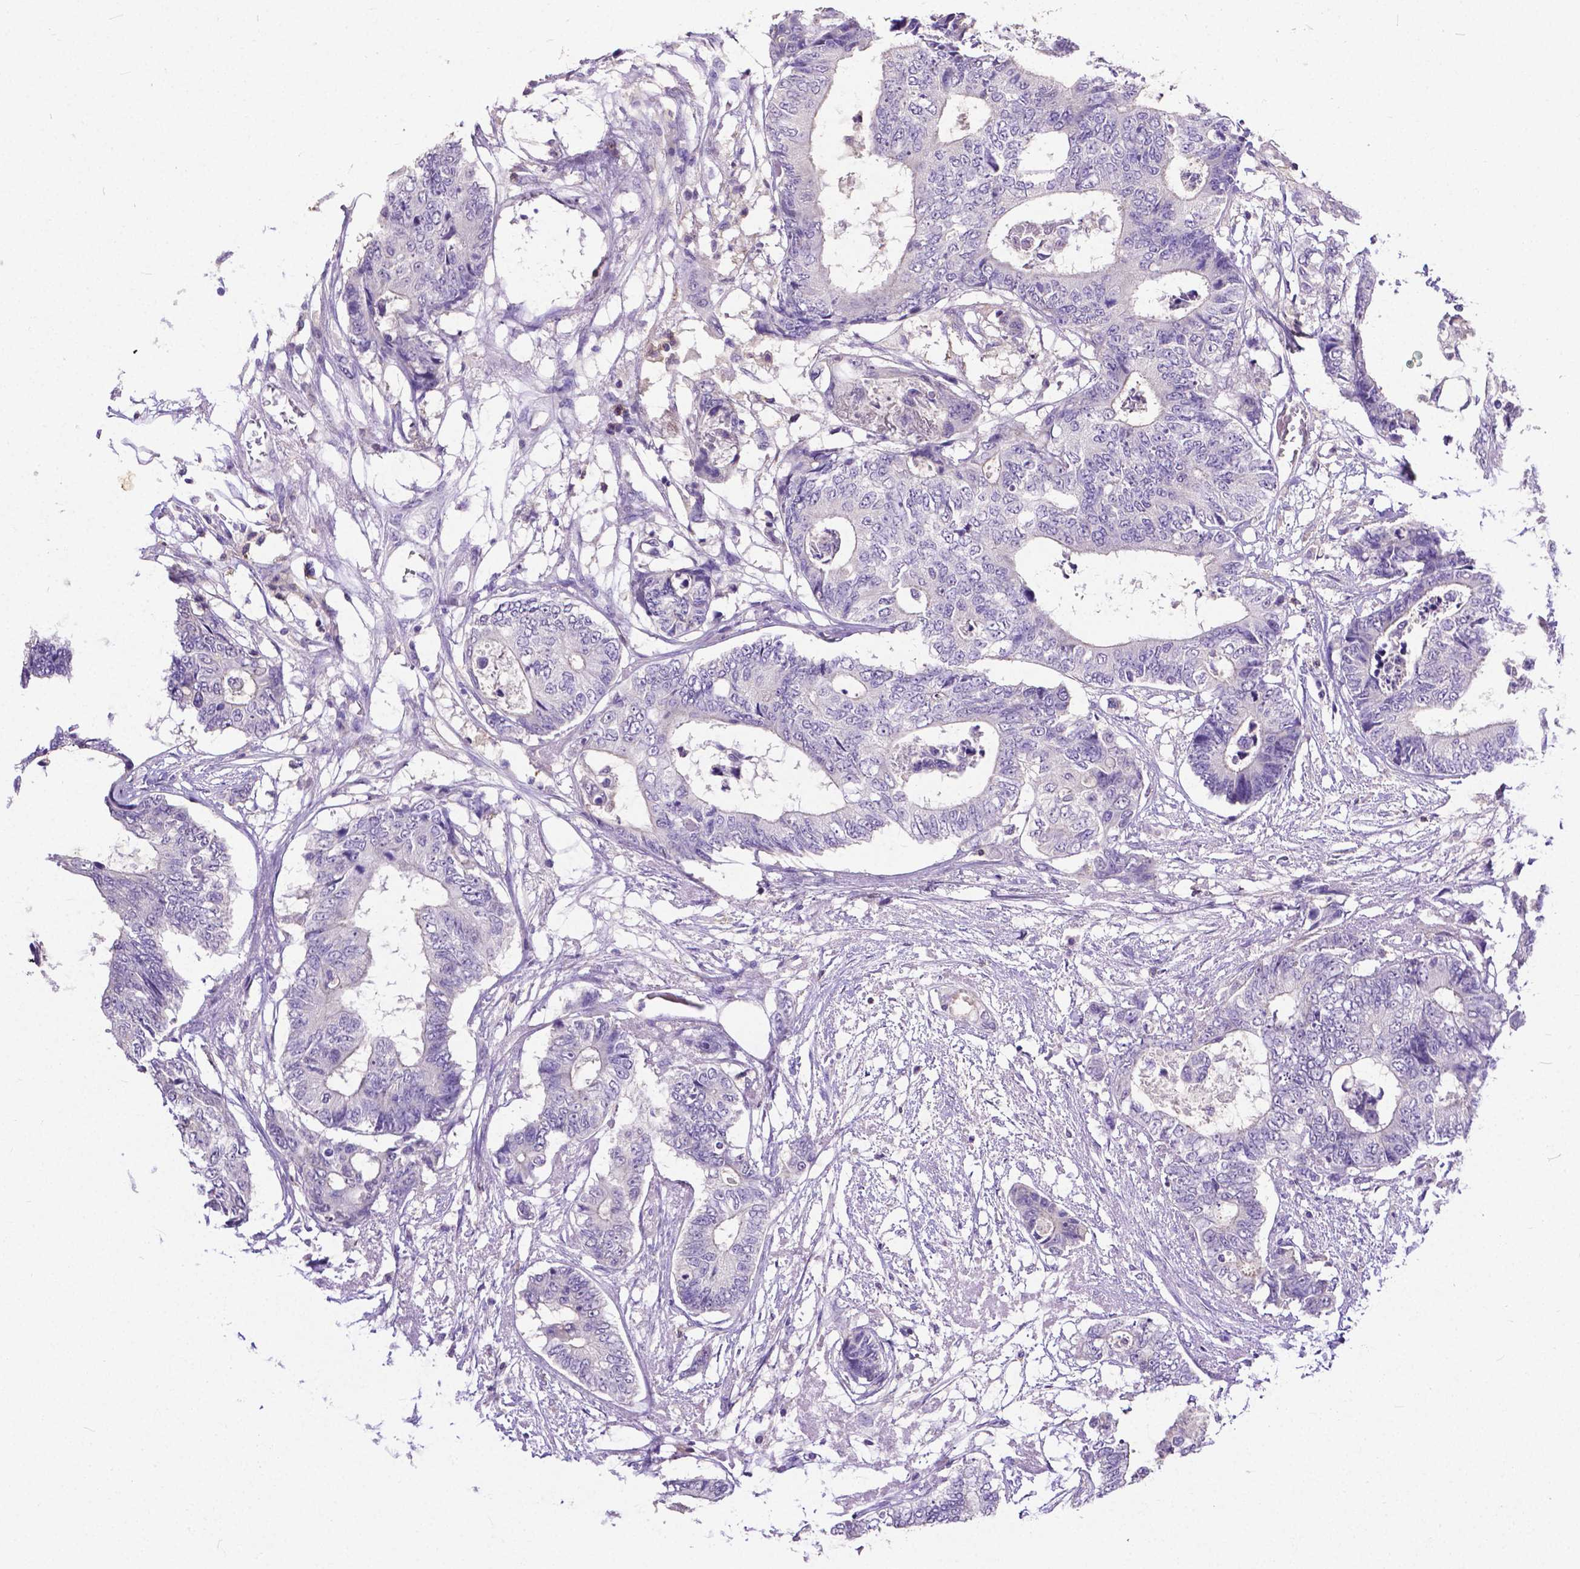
{"staining": {"intensity": "negative", "quantity": "none", "location": "none"}, "tissue": "colorectal cancer", "cell_type": "Tumor cells", "image_type": "cancer", "snomed": [{"axis": "morphology", "description": "Adenocarcinoma, NOS"}, {"axis": "topography", "description": "Colon"}], "caption": "The image shows no significant staining in tumor cells of adenocarcinoma (colorectal).", "gene": "CD4", "patient": {"sex": "female", "age": 48}}